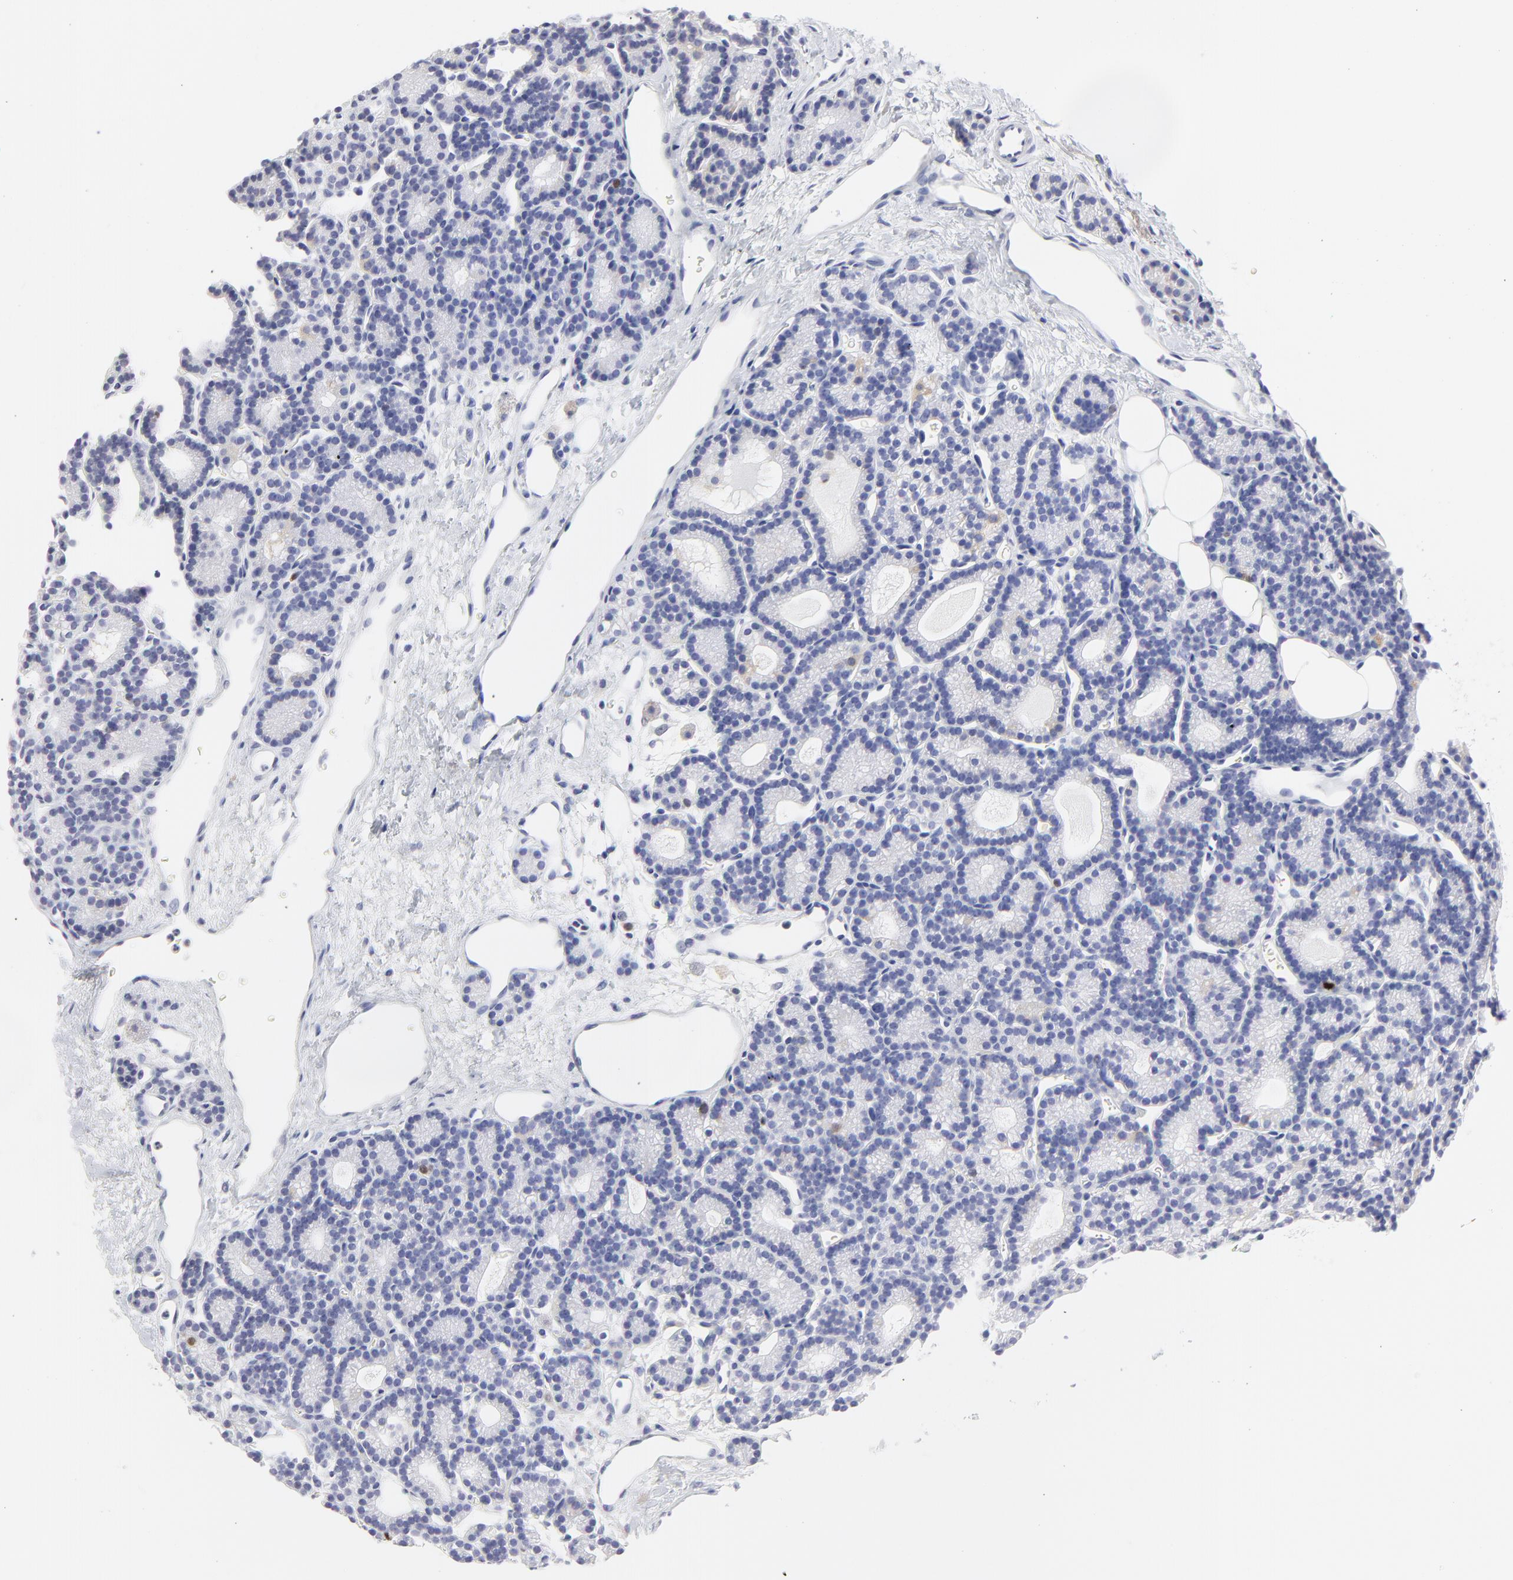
{"staining": {"intensity": "weak", "quantity": "<25%", "location": "cytoplasmic/membranous"}, "tissue": "parathyroid gland", "cell_type": "Glandular cells", "image_type": "normal", "snomed": [{"axis": "morphology", "description": "Normal tissue, NOS"}, {"axis": "topography", "description": "Parathyroid gland"}], "caption": "DAB (3,3'-diaminobenzidine) immunohistochemical staining of normal parathyroid gland exhibits no significant staining in glandular cells. Brightfield microscopy of immunohistochemistry stained with DAB (3,3'-diaminobenzidine) (brown) and hematoxylin (blue), captured at high magnification.", "gene": "NCAPH", "patient": {"sex": "male", "age": 85}}